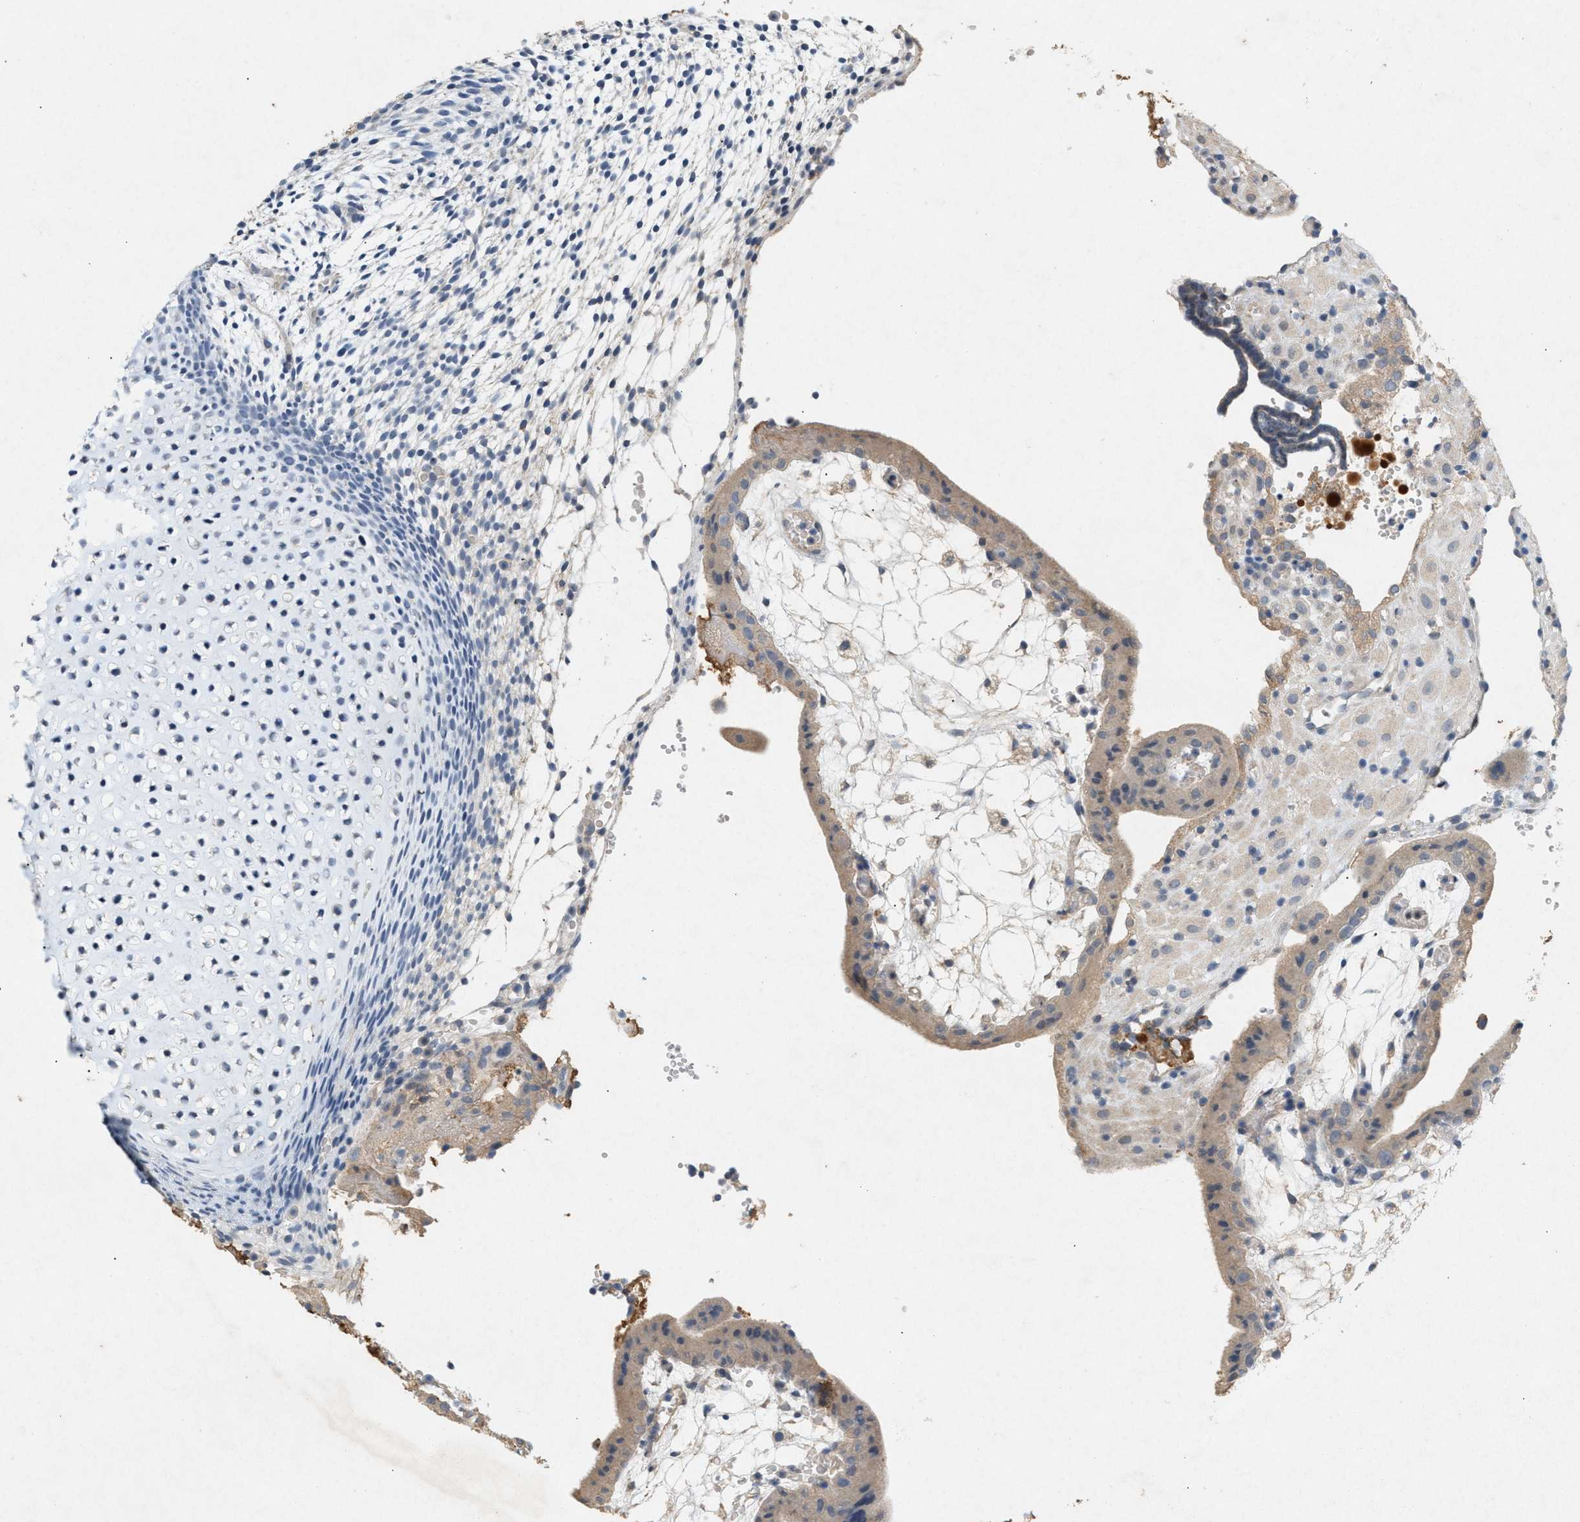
{"staining": {"intensity": "weak", "quantity": ">75%", "location": "cytoplasmic/membranous"}, "tissue": "placenta", "cell_type": "Trophoblastic cells", "image_type": "normal", "snomed": [{"axis": "morphology", "description": "Normal tissue, NOS"}, {"axis": "topography", "description": "Placenta"}], "caption": "A brown stain labels weak cytoplasmic/membranous expression of a protein in trophoblastic cells of normal placenta. Using DAB (3,3'-diaminobenzidine) (brown) and hematoxylin (blue) stains, captured at high magnification using brightfield microscopy.", "gene": "DCAF7", "patient": {"sex": "female", "age": 18}}